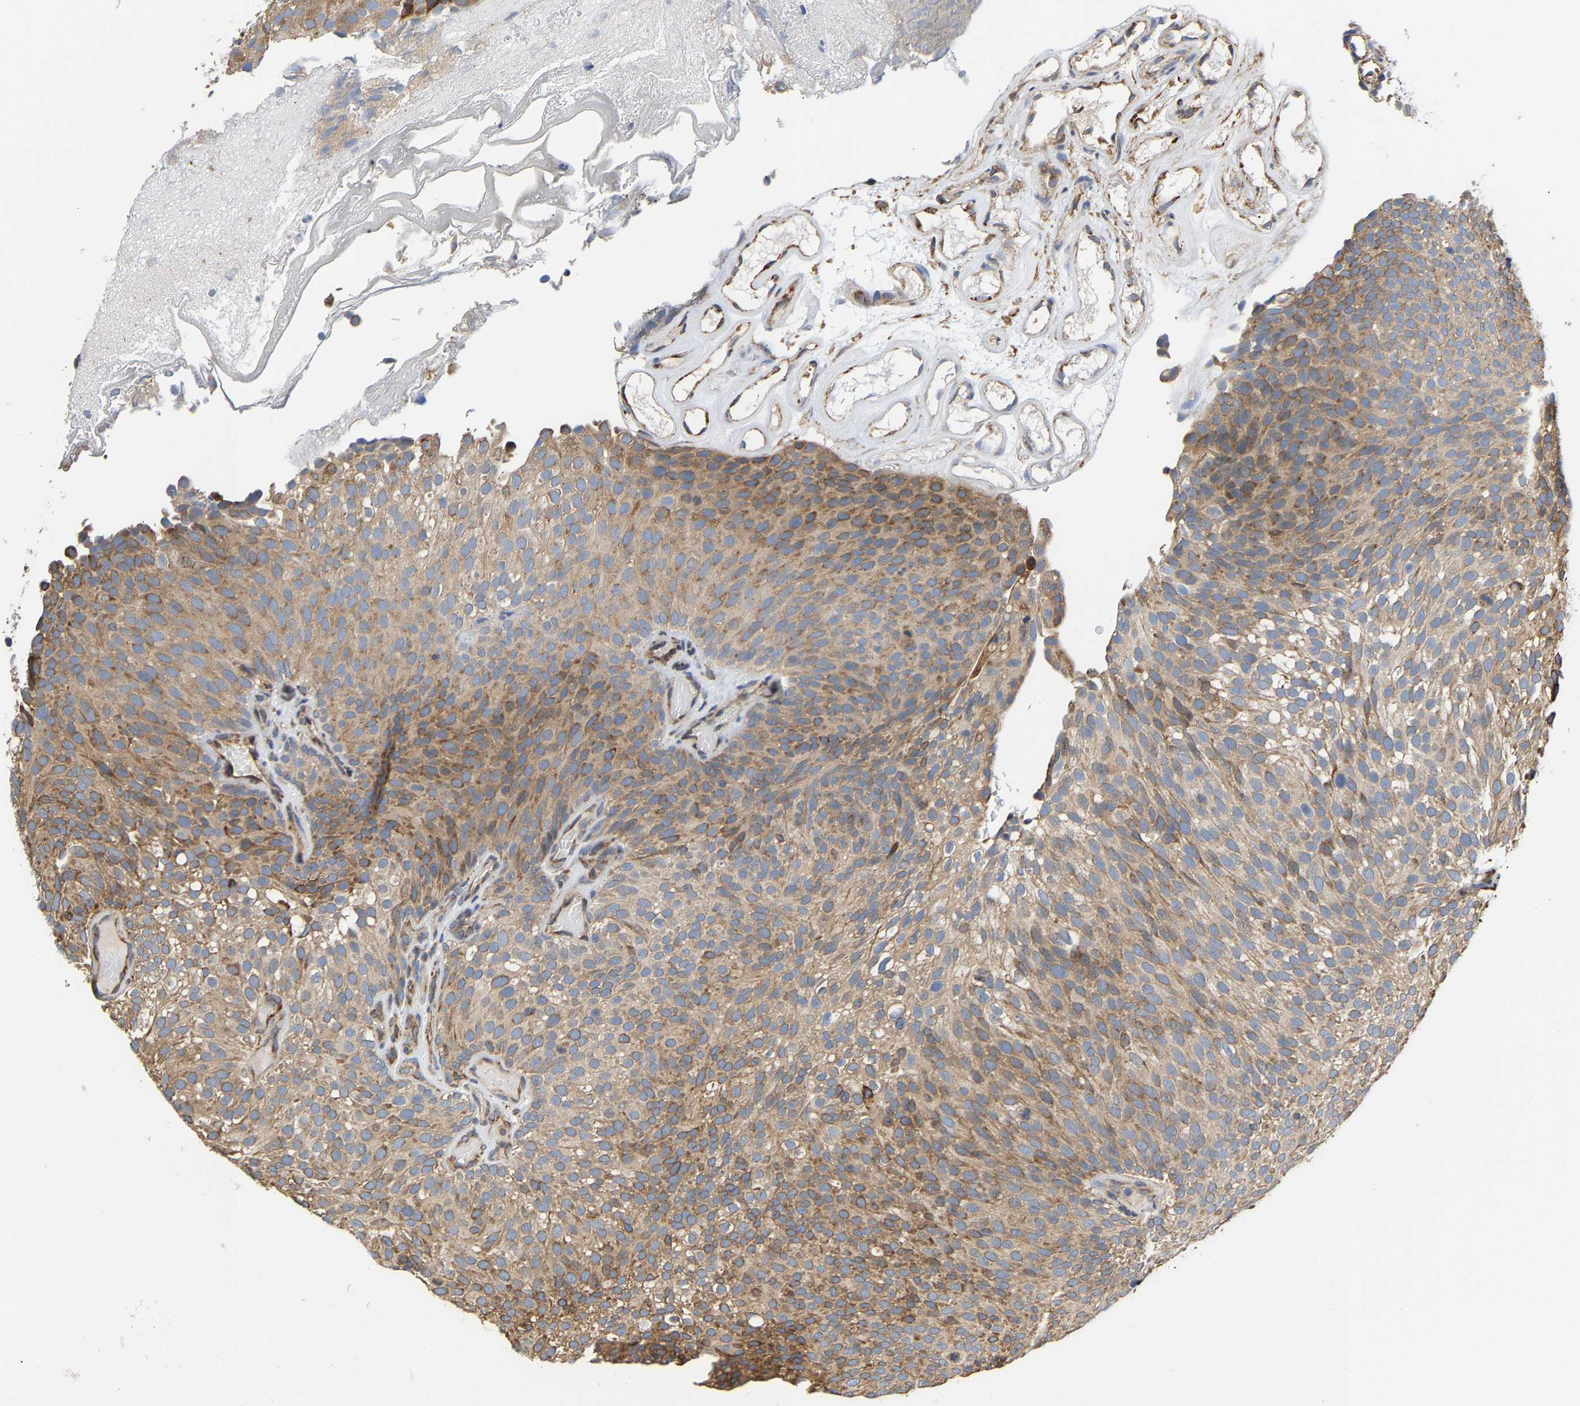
{"staining": {"intensity": "moderate", "quantity": ">75%", "location": "cytoplasmic/membranous"}, "tissue": "urothelial cancer", "cell_type": "Tumor cells", "image_type": "cancer", "snomed": [{"axis": "morphology", "description": "Urothelial carcinoma, Low grade"}, {"axis": "topography", "description": "Urinary bladder"}], "caption": "Urothelial cancer stained with a brown dye shows moderate cytoplasmic/membranous positive staining in approximately >75% of tumor cells.", "gene": "ARAP1", "patient": {"sex": "male", "age": 78}}